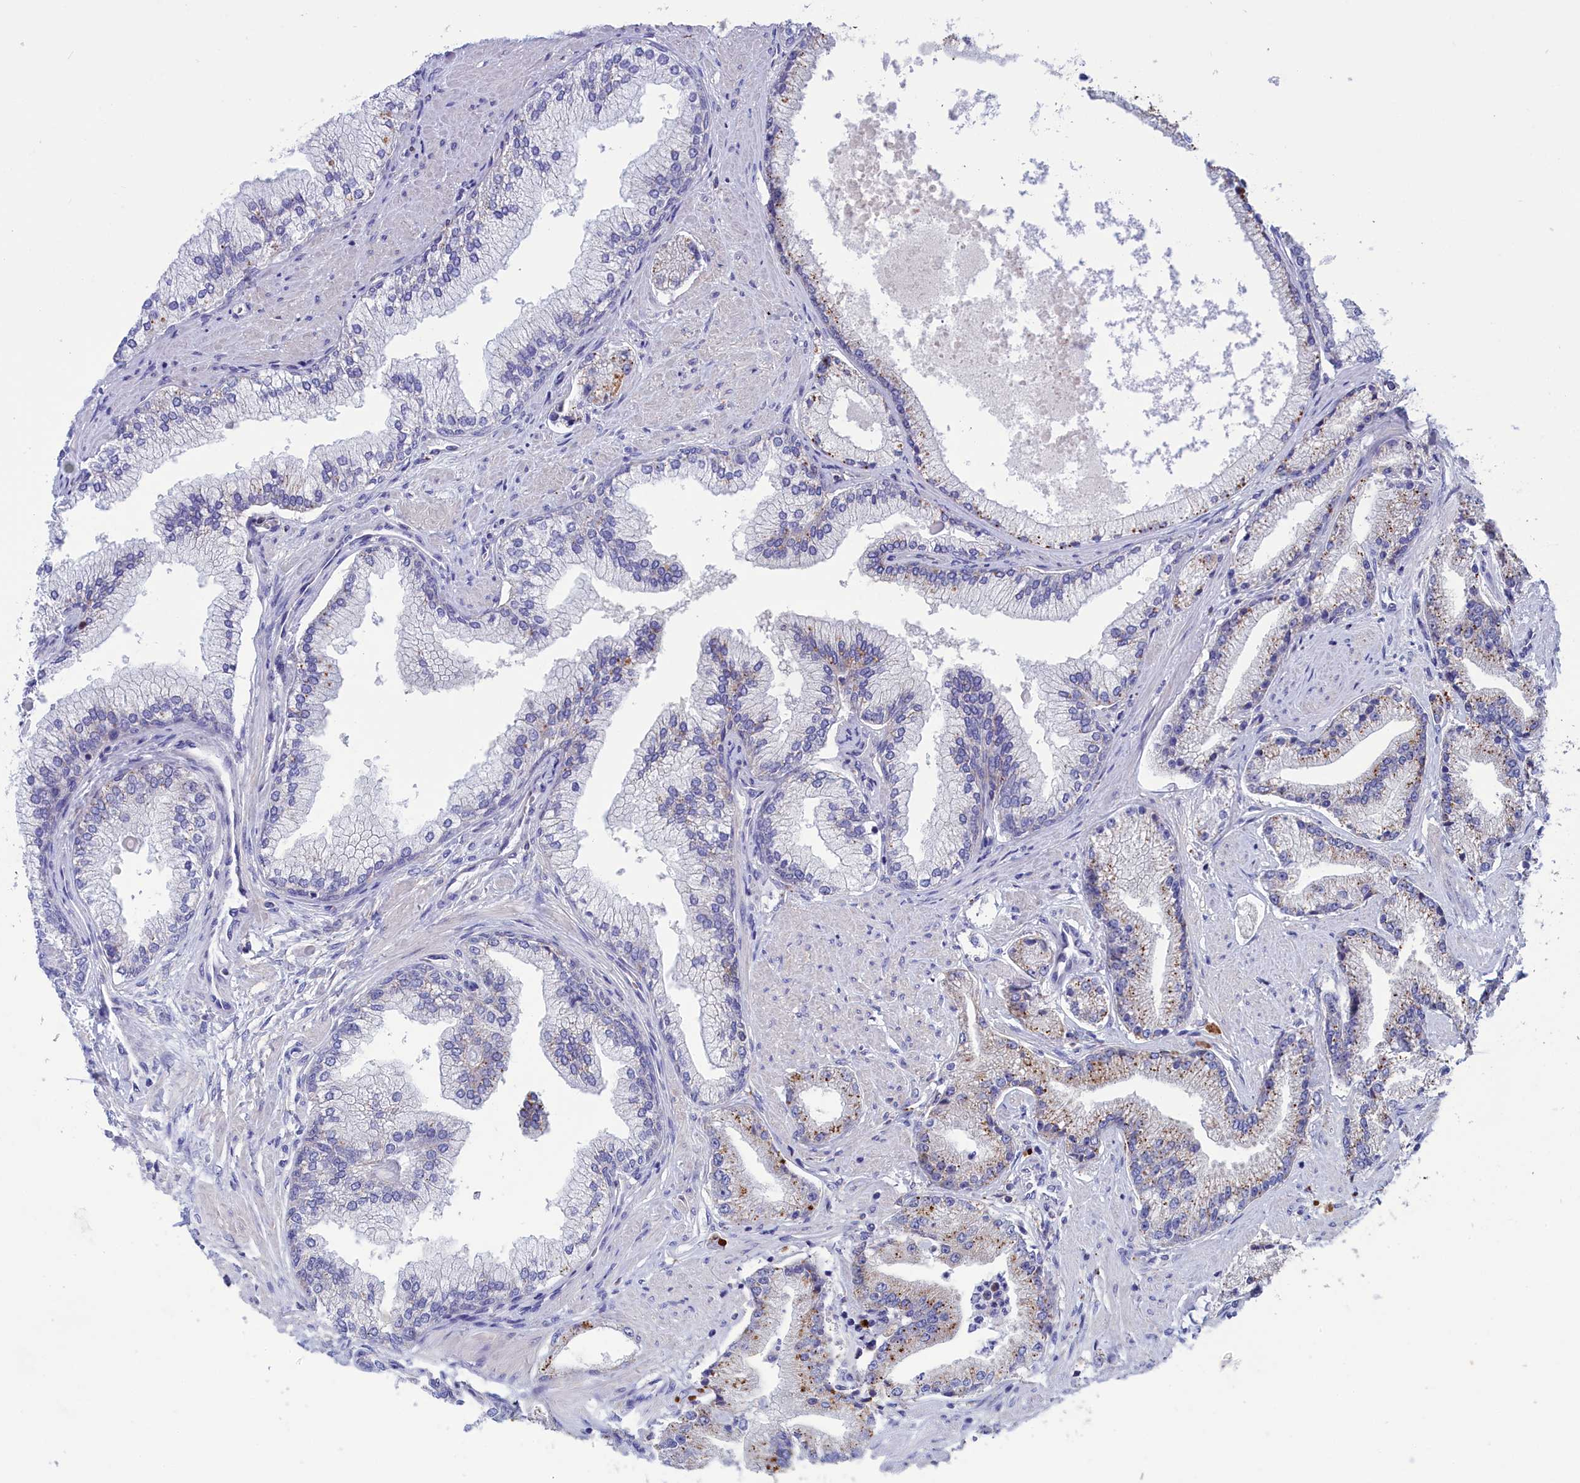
{"staining": {"intensity": "moderate", "quantity": "25%-75%", "location": "cytoplasmic/membranous"}, "tissue": "prostate cancer", "cell_type": "Tumor cells", "image_type": "cancer", "snomed": [{"axis": "morphology", "description": "Adenocarcinoma, High grade"}, {"axis": "topography", "description": "Prostate"}], "caption": "IHC (DAB (3,3'-diaminobenzidine)) staining of prostate adenocarcinoma (high-grade) displays moderate cytoplasmic/membranous protein staining in approximately 25%-75% of tumor cells.", "gene": "WDR6", "patient": {"sex": "male", "age": 67}}